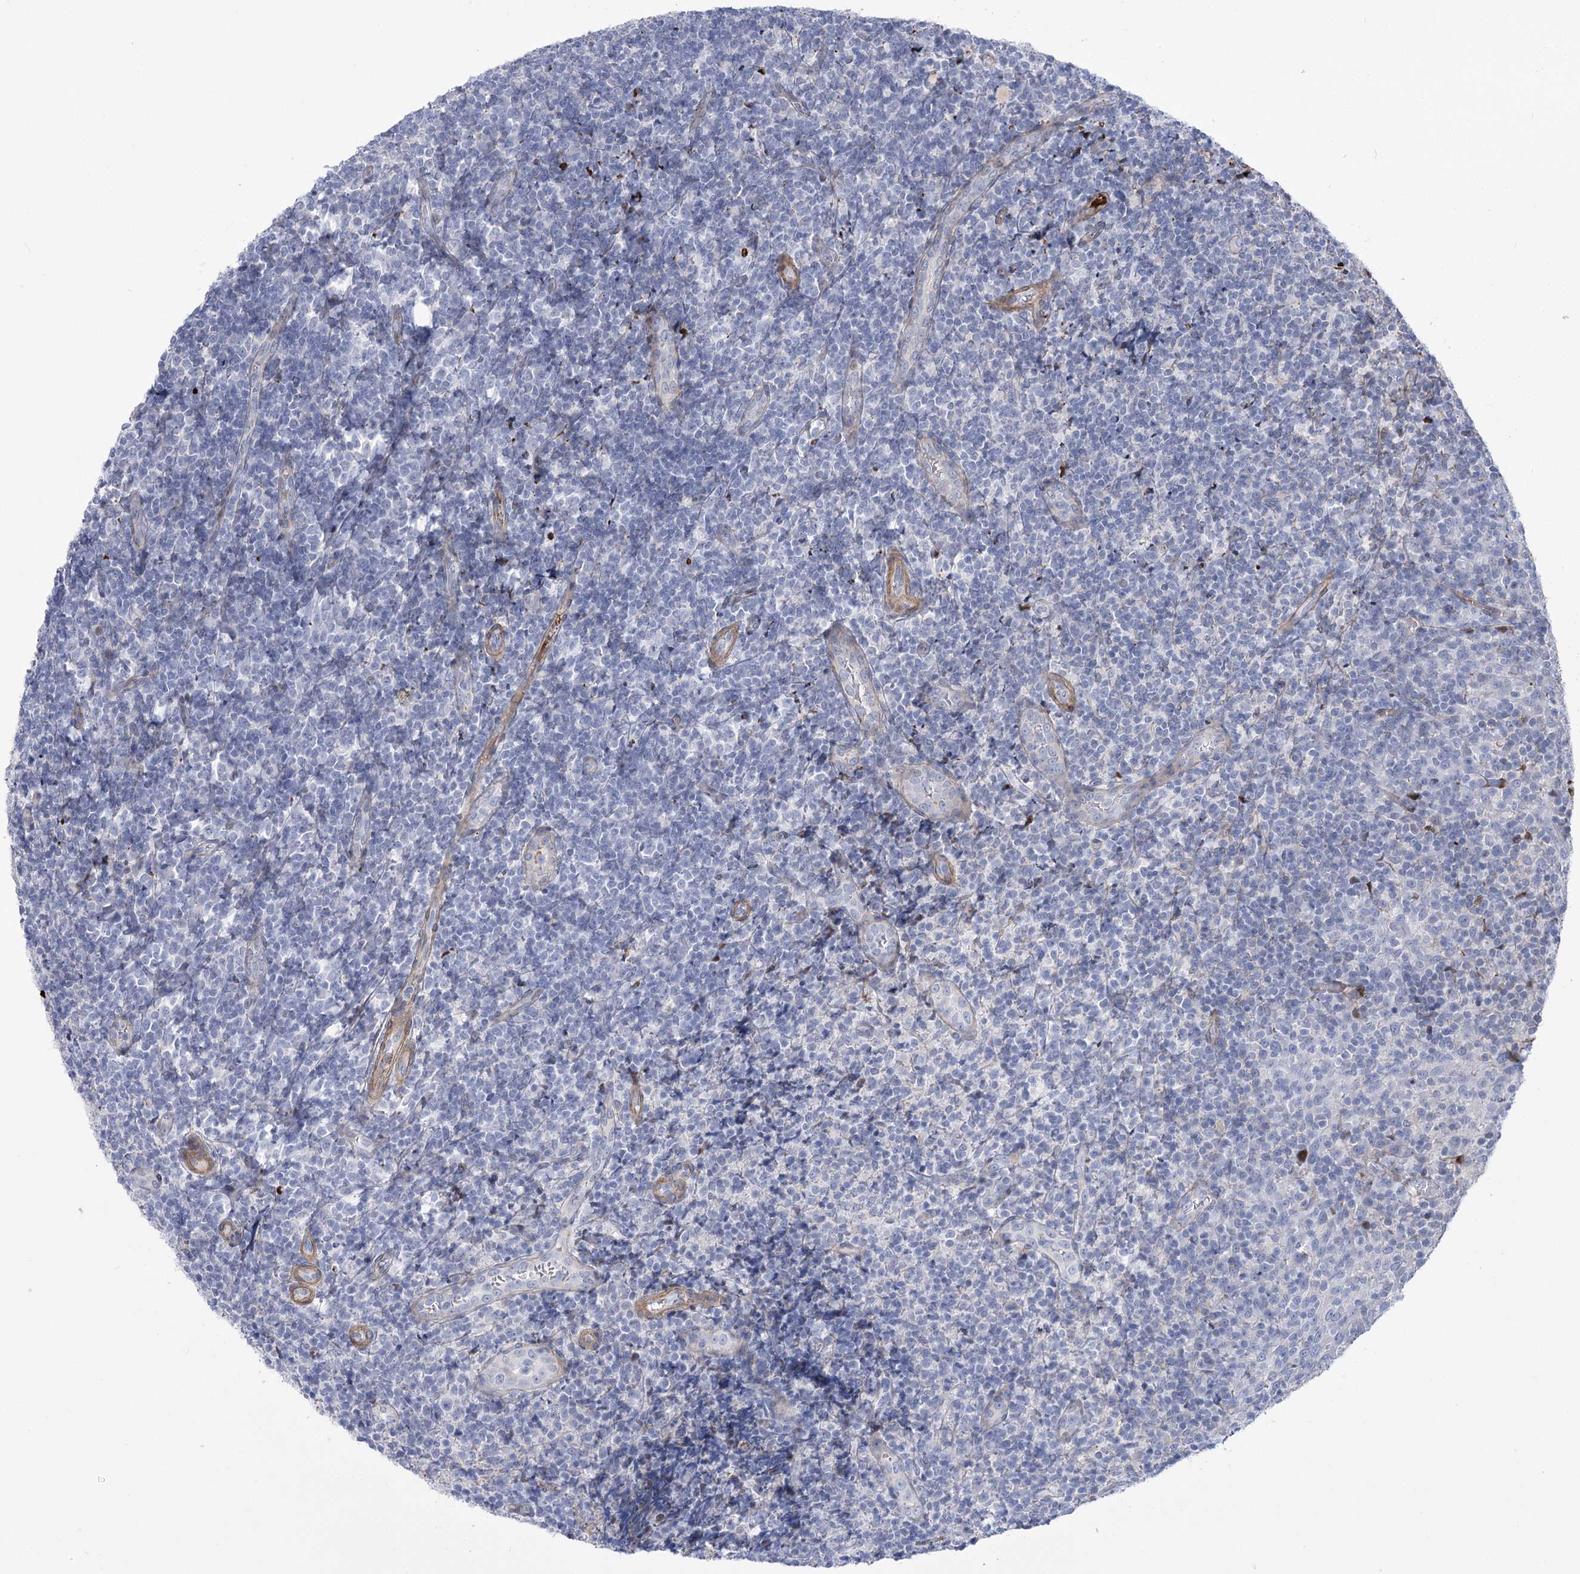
{"staining": {"intensity": "negative", "quantity": "none", "location": "none"}, "tissue": "tonsil", "cell_type": "Germinal center cells", "image_type": "normal", "snomed": [{"axis": "morphology", "description": "Normal tissue, NOS"}, {"axis": "topography", "description": "Tonsil"}], "caption": "Micrograph shows no protein expression in germinal center cells of normal tonsil.", "gene": "ANKRD23", "patient": {"sex": "female", "age": 19}}